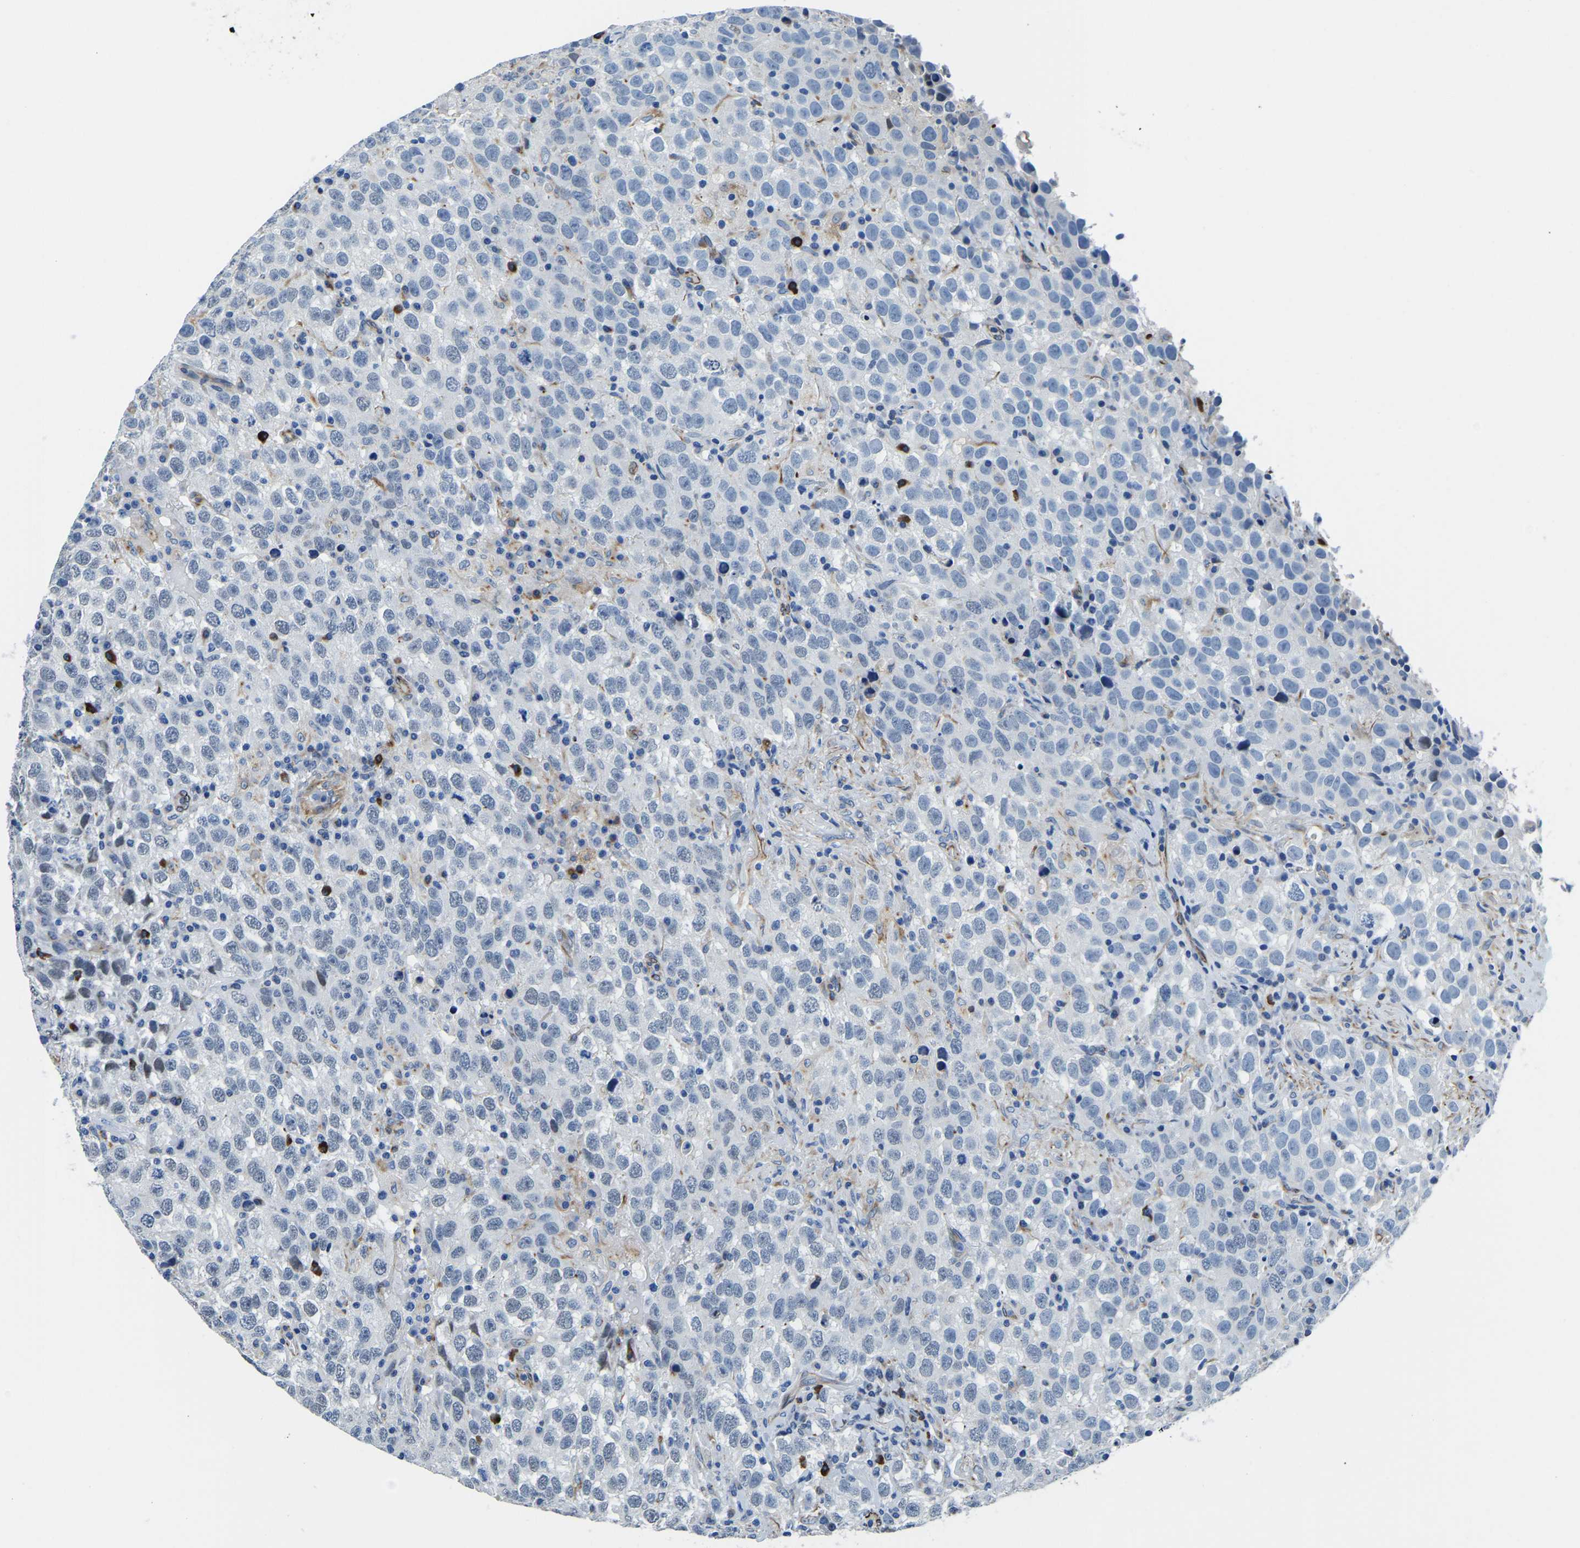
{"staining": {"intensity": "negative", "quantity": "none", "location": "none"}, "tissue": "testis cancer", "cell_type": "Tumor cells", "image_type": "cancer", "snomed": [{"axis": "morphology", "description": "Seminoma, NOS"}, {"axis": "topography", "description": "Testis"}], "caption": "The immunohistochemistry micrograph has no significant expression in tumor cells of testis cancer (seminoma) tissue. The staining is performed using DAB brown chromogen with nuclei counter-stained in using hematoxylin.", "gene": "MS4A3", "patient": {"sex": "male", "age": 41}}